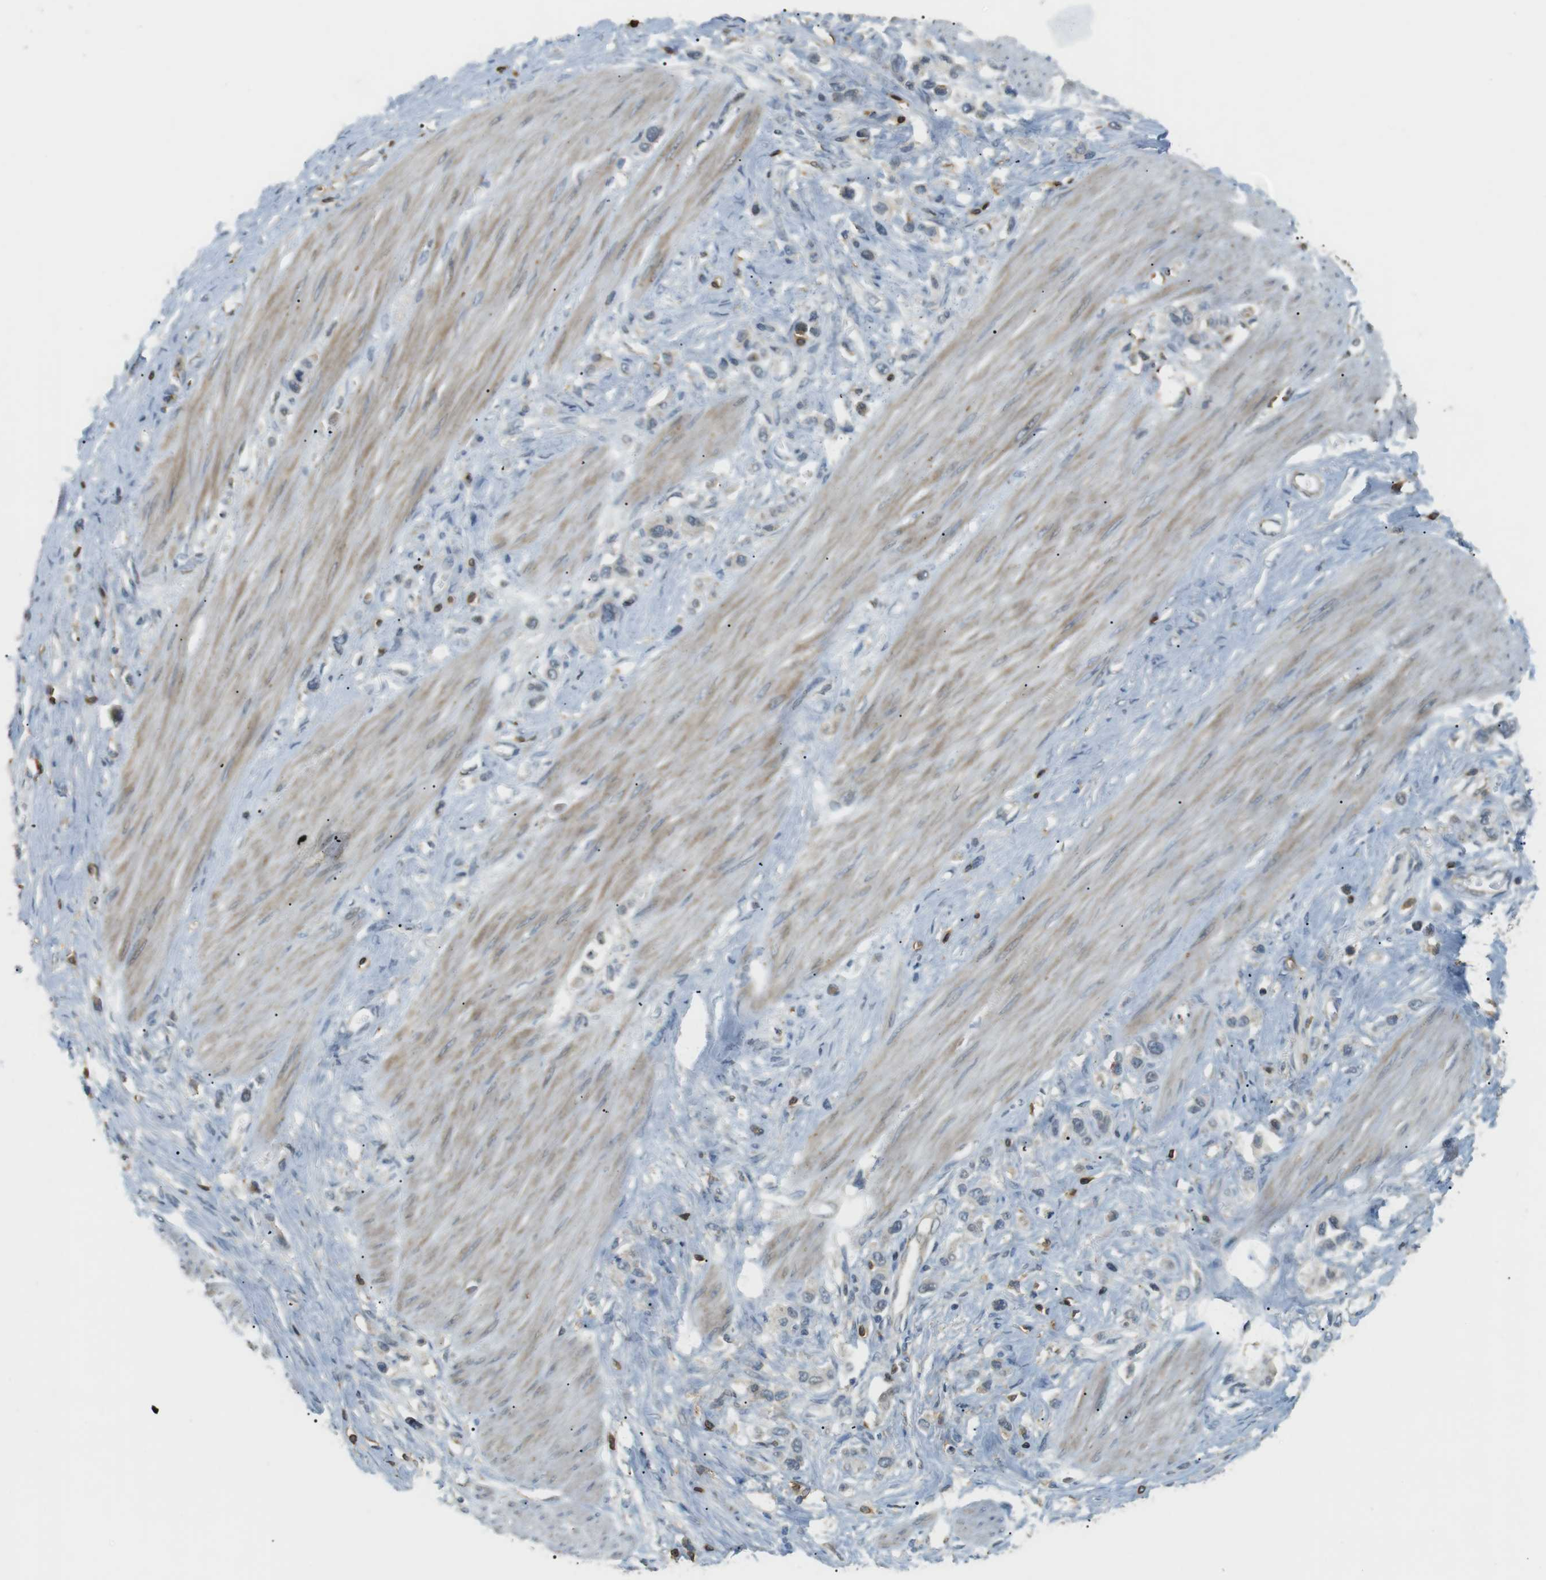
{"staining": {"intensity": "weak", "quantity": "<25%", "location": "cytoplasmic/membranous"}, "tissue": "stomach cancer", "cell_type": "Tumor cells", "image_type": "cancer", "snomed": [{"axis": "morphology", "description": "Adenocarcinoma, NOS"}, {"axis": "topography", "description": "Stomach"}], "caption": "An immunohistochemistry micrograph of stomach cancer is shown. There is no staining in tumor cells of stomach cancer. (DAB (3,3'-diaminobenzidine) immunohistochemistry (IHC) with hematoxylin counter stain).", "gene": "P2RY1", "patient": {"sex": "female", "age": 65}}